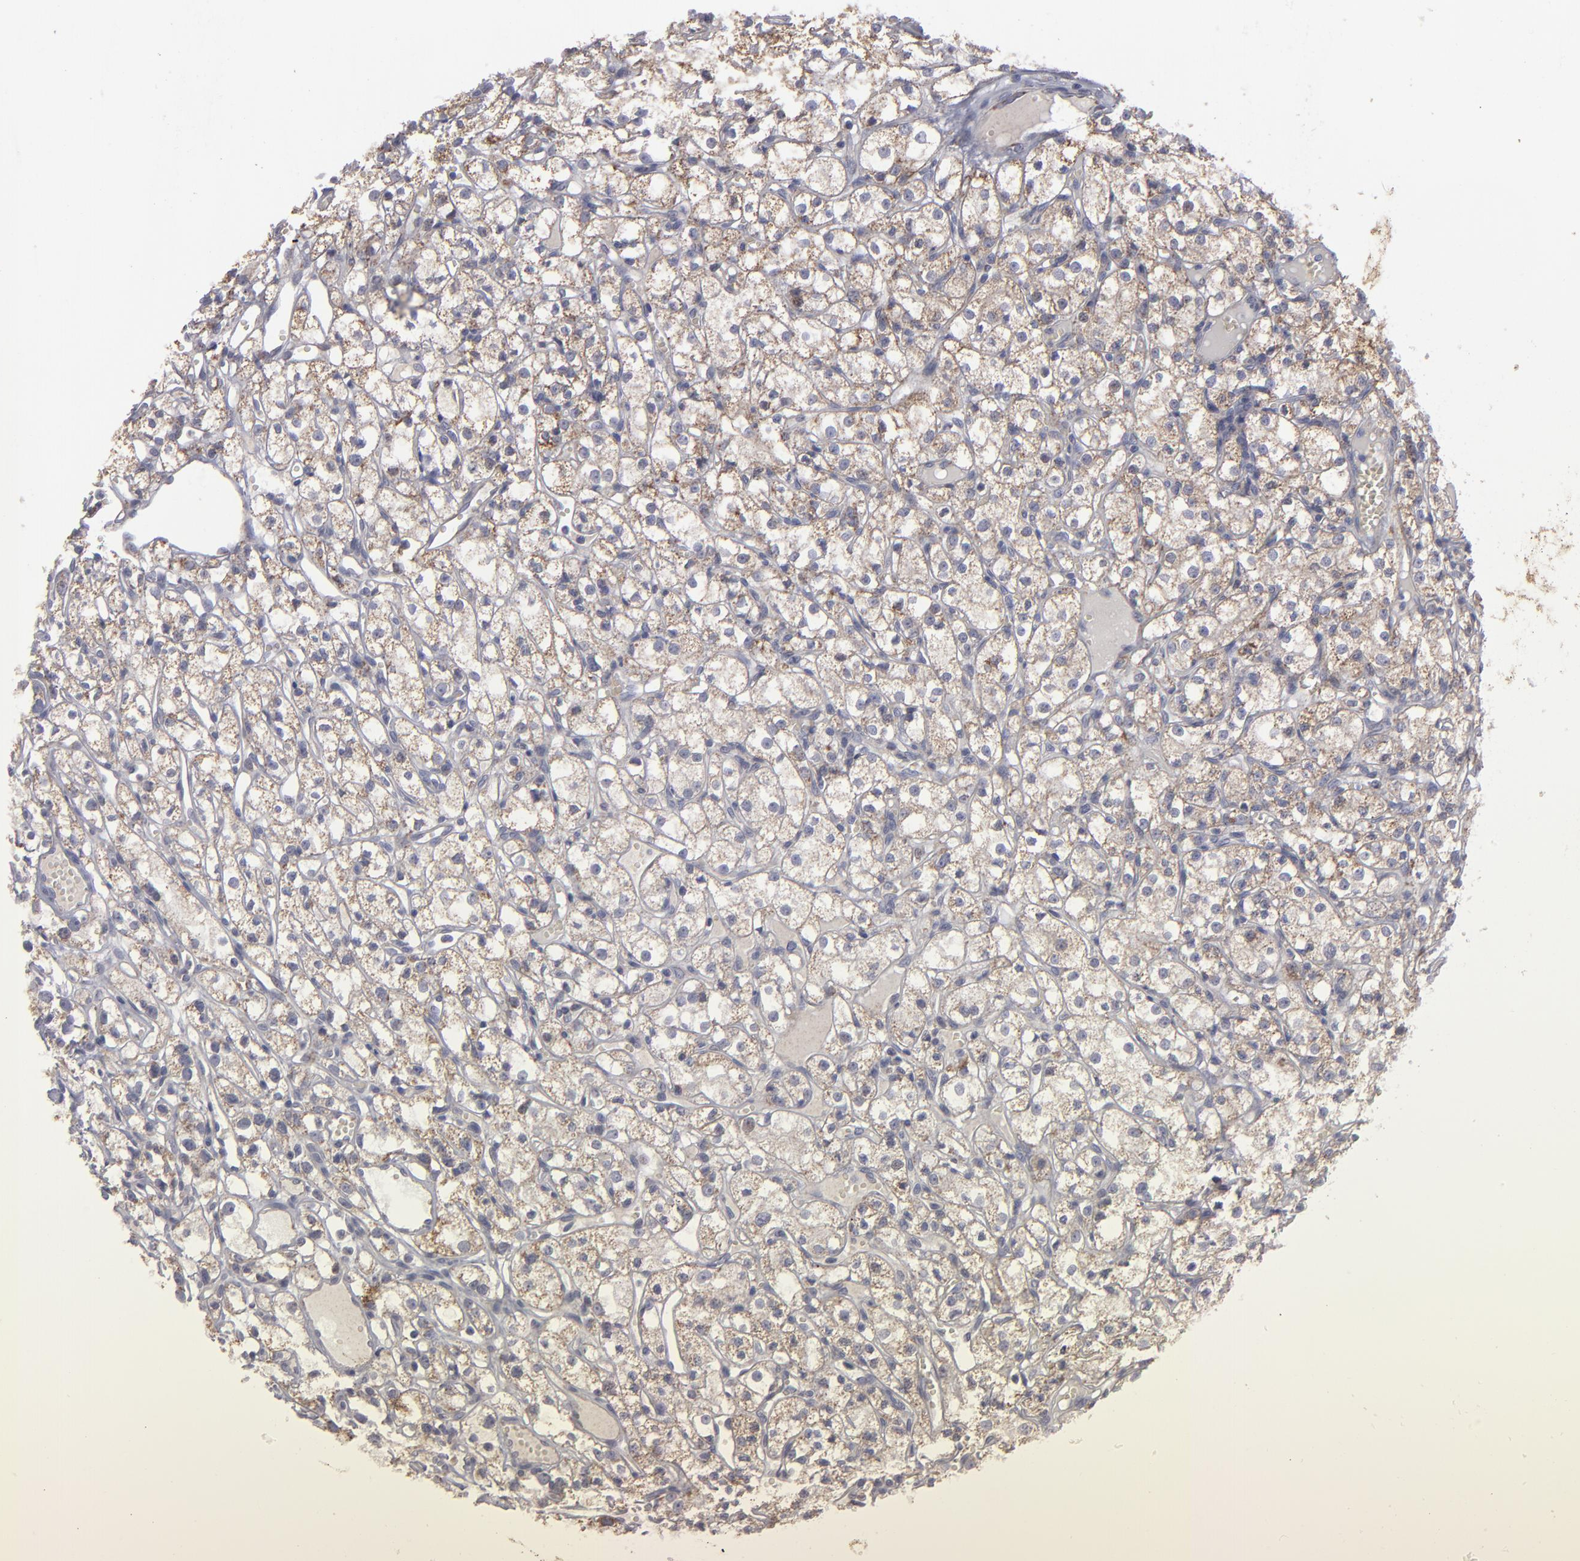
{"staining": {"intensity": "weak", "quantity": "25%-75%", "location": "cytoplasmic/membranous"}, "tissue": "renal cancer", "cell_type": "Tumor cells", "image_type": "cancer", "snomed": [{"axis": "morphology", "description": "Adenocarcinoma, NOS"}, {"axis": "topography", "description": "Kidney"}], "caption": "High-magnification brightfield microscopy of adenocarcinoma (renal) stained with DAB (brown) and counterstained with hematoxylin (blue). tumor cells exhibit weak cytoplasmic/membranous expression is present in about25%-75% of cells. (Brightfield microscopy of DAB IHC at high magnification).", "gene": "MYOM2", "patient": {"sex": "male", "age": 61}}